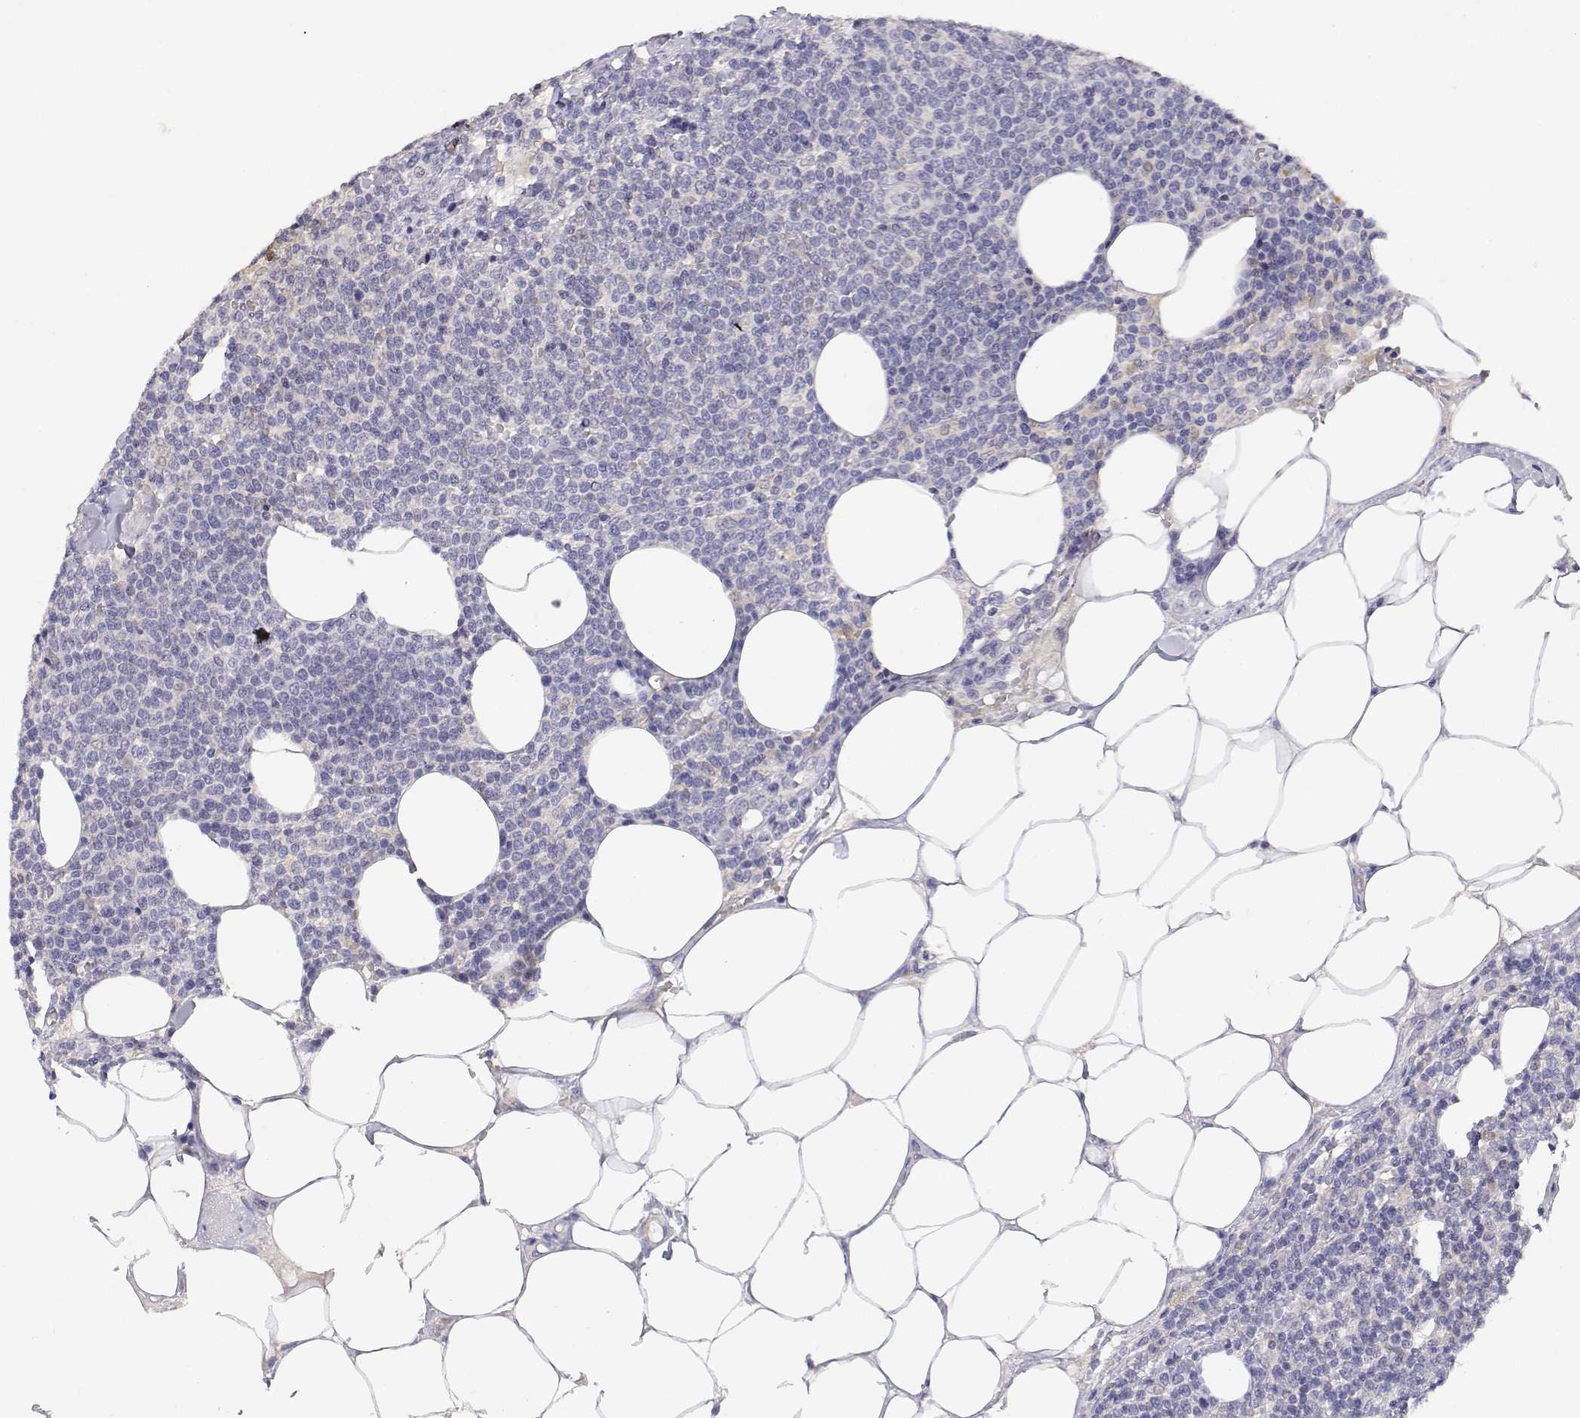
{"staining": {"intensity": "negative", "quantity": "none", "location": "none"}, "tissue": "lymphoma", "cell_type": "Tumor cells", "image_type": "cancer", "snomed": [{"axis": "morphology", "description": "Malignant lymphoma, non-Hodgkin's type, High grade"}, {"axis": "topography", "description": "Lymph node"}], "caption": "Protein analysis of high-grade malignant lymphoma, non-Hodgkin's type exhibits no significant staining in tumor cells.", "gene": "ADA", "patient": {"sex": "male", "age": 61}}